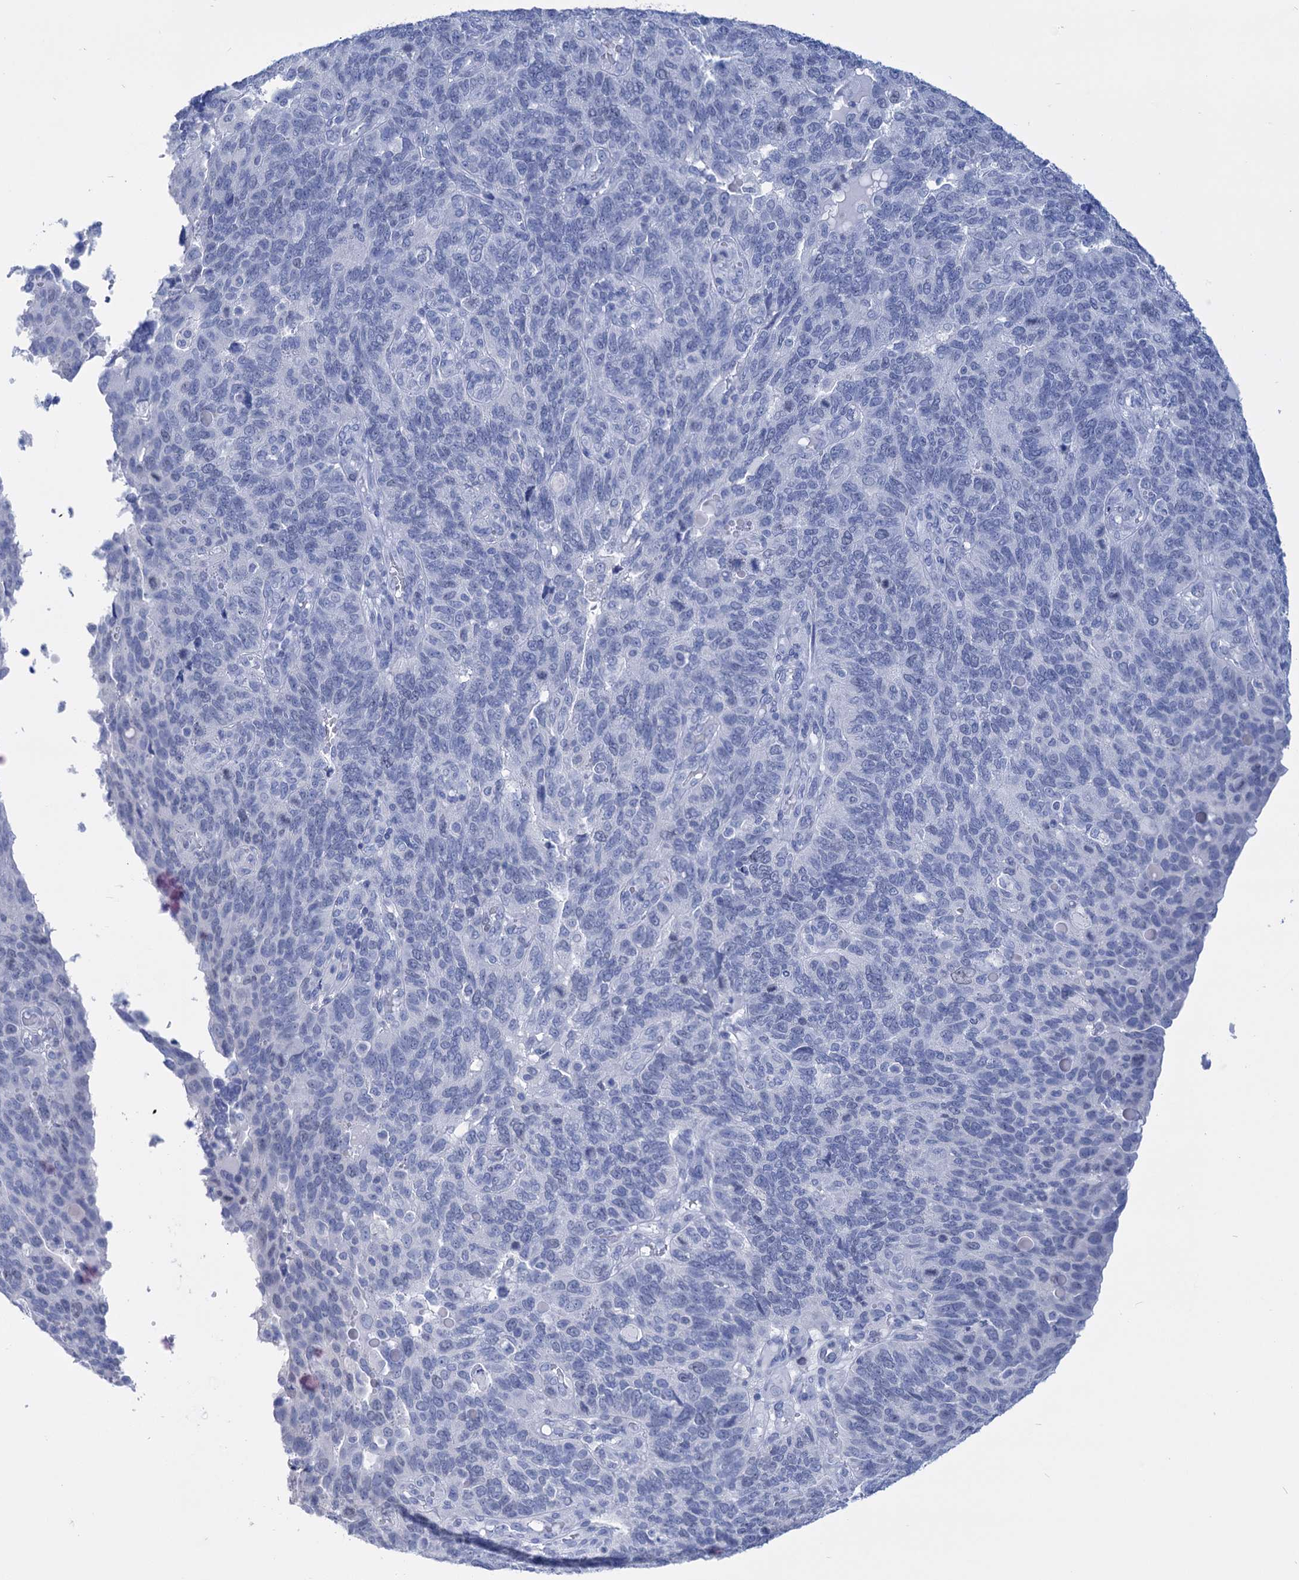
{"staining": {"intensity": "negative", "quantity": "none", "location": "none"}, "tissue": "endometrial cancer", "cell_type": "Tumor cells", "image_type": "cancer", "snomed": [{"axis": "morphology", "description": "Adenocarcinoma, NOS"}, {"axis": "topography", "description": "Endometrium"}], "caption": "The photomicrograph reveals no significant expression in tumor cells of endometrial adenocarcinoma.", "gene": "FBXW12", "patient": {"sex": "female", "age": 66}}